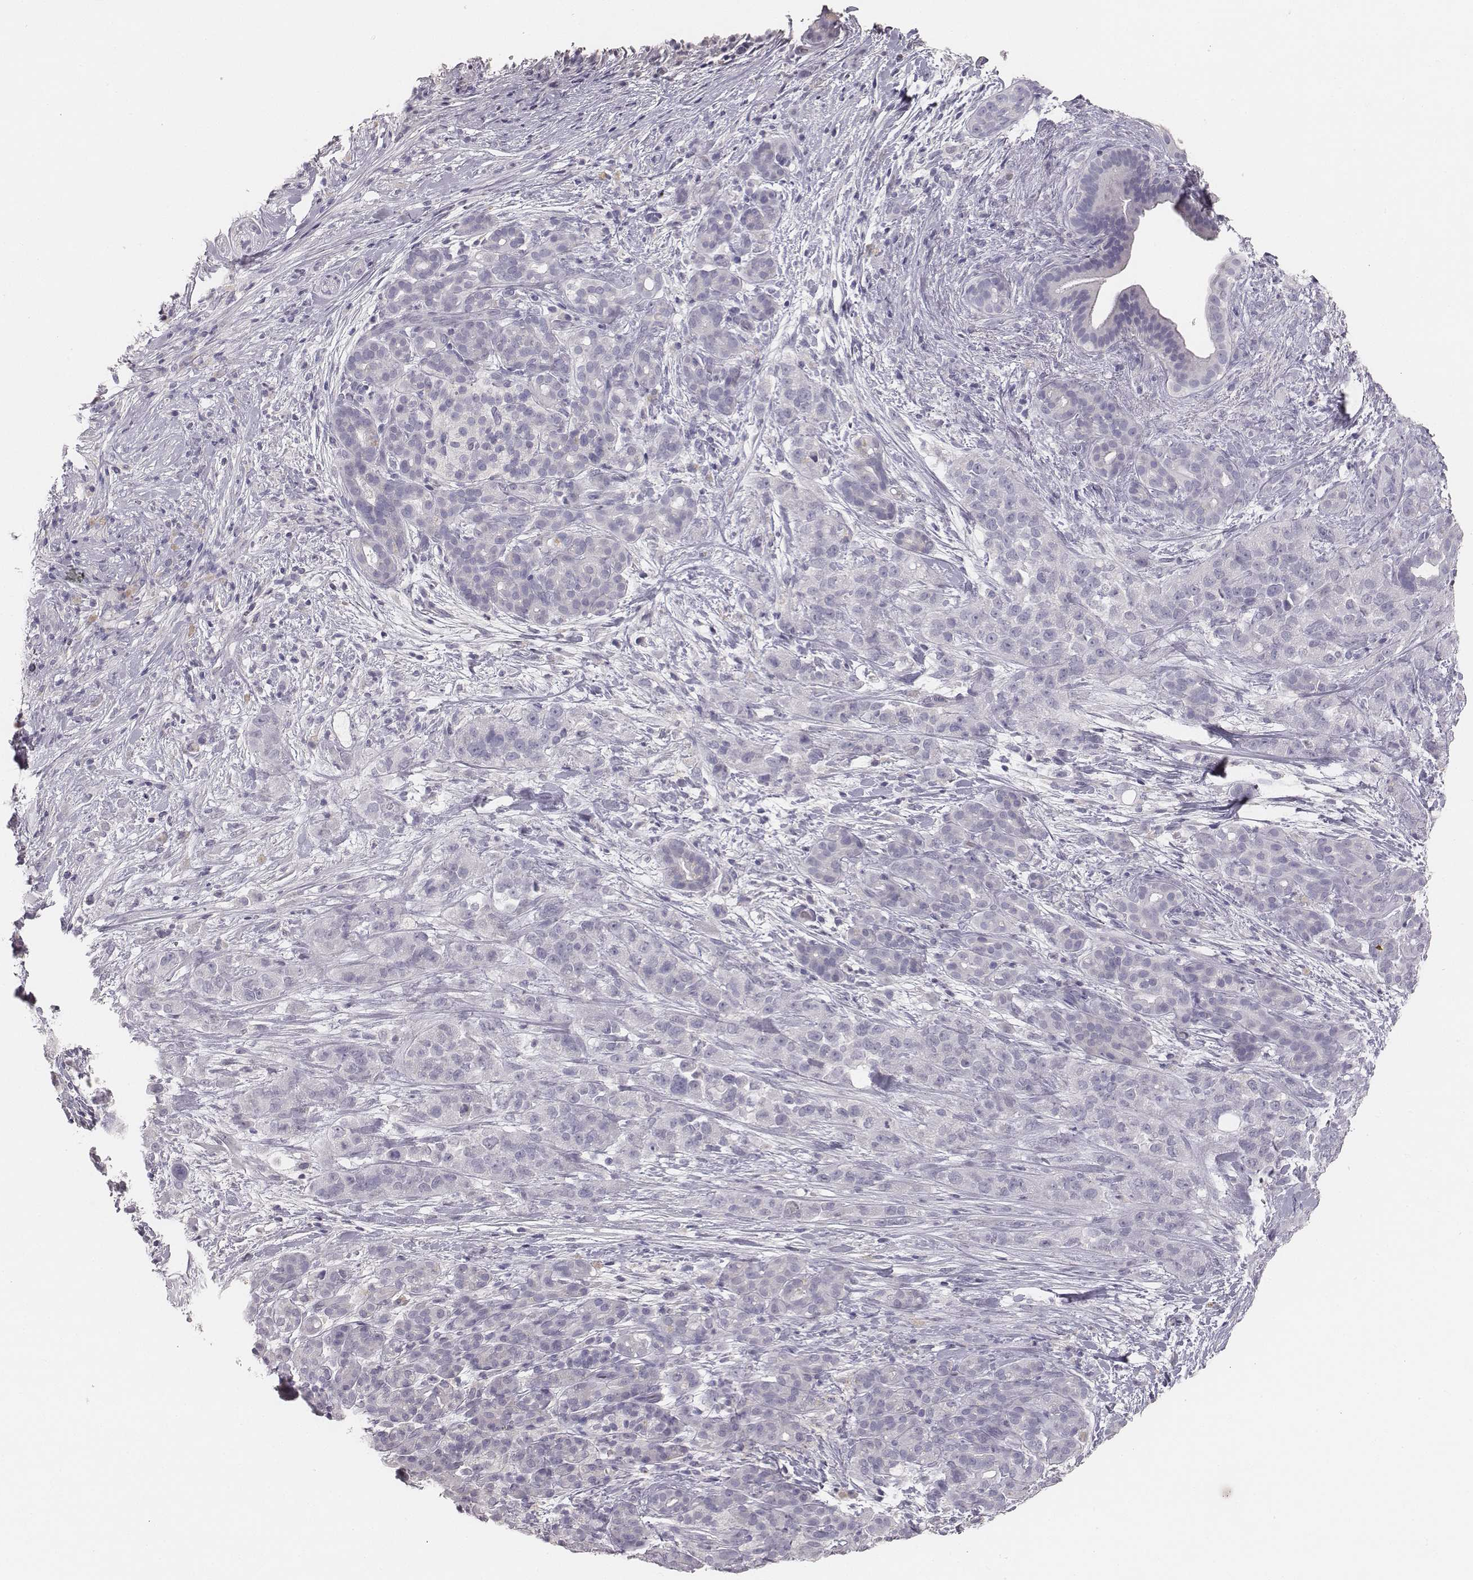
{"staining": {"intensity": "negative", "quantity": "none", "location": "none"}, "tissue": "pancreatic cancer", "cell_type": "Tumor cells", "image_type": "cancer", "snomed": [{"axis": "morphology", "description": "Adenocarcinoma, NOS"}, {"axis": "topography", "description": "Pancreas"}], "caption": "IHC image of pancreatic cancer stained for a protein (brown), which shows no staining in tumor cells.", "gene": "MYH6", "patient": {"sex": "male", "age": 44}}